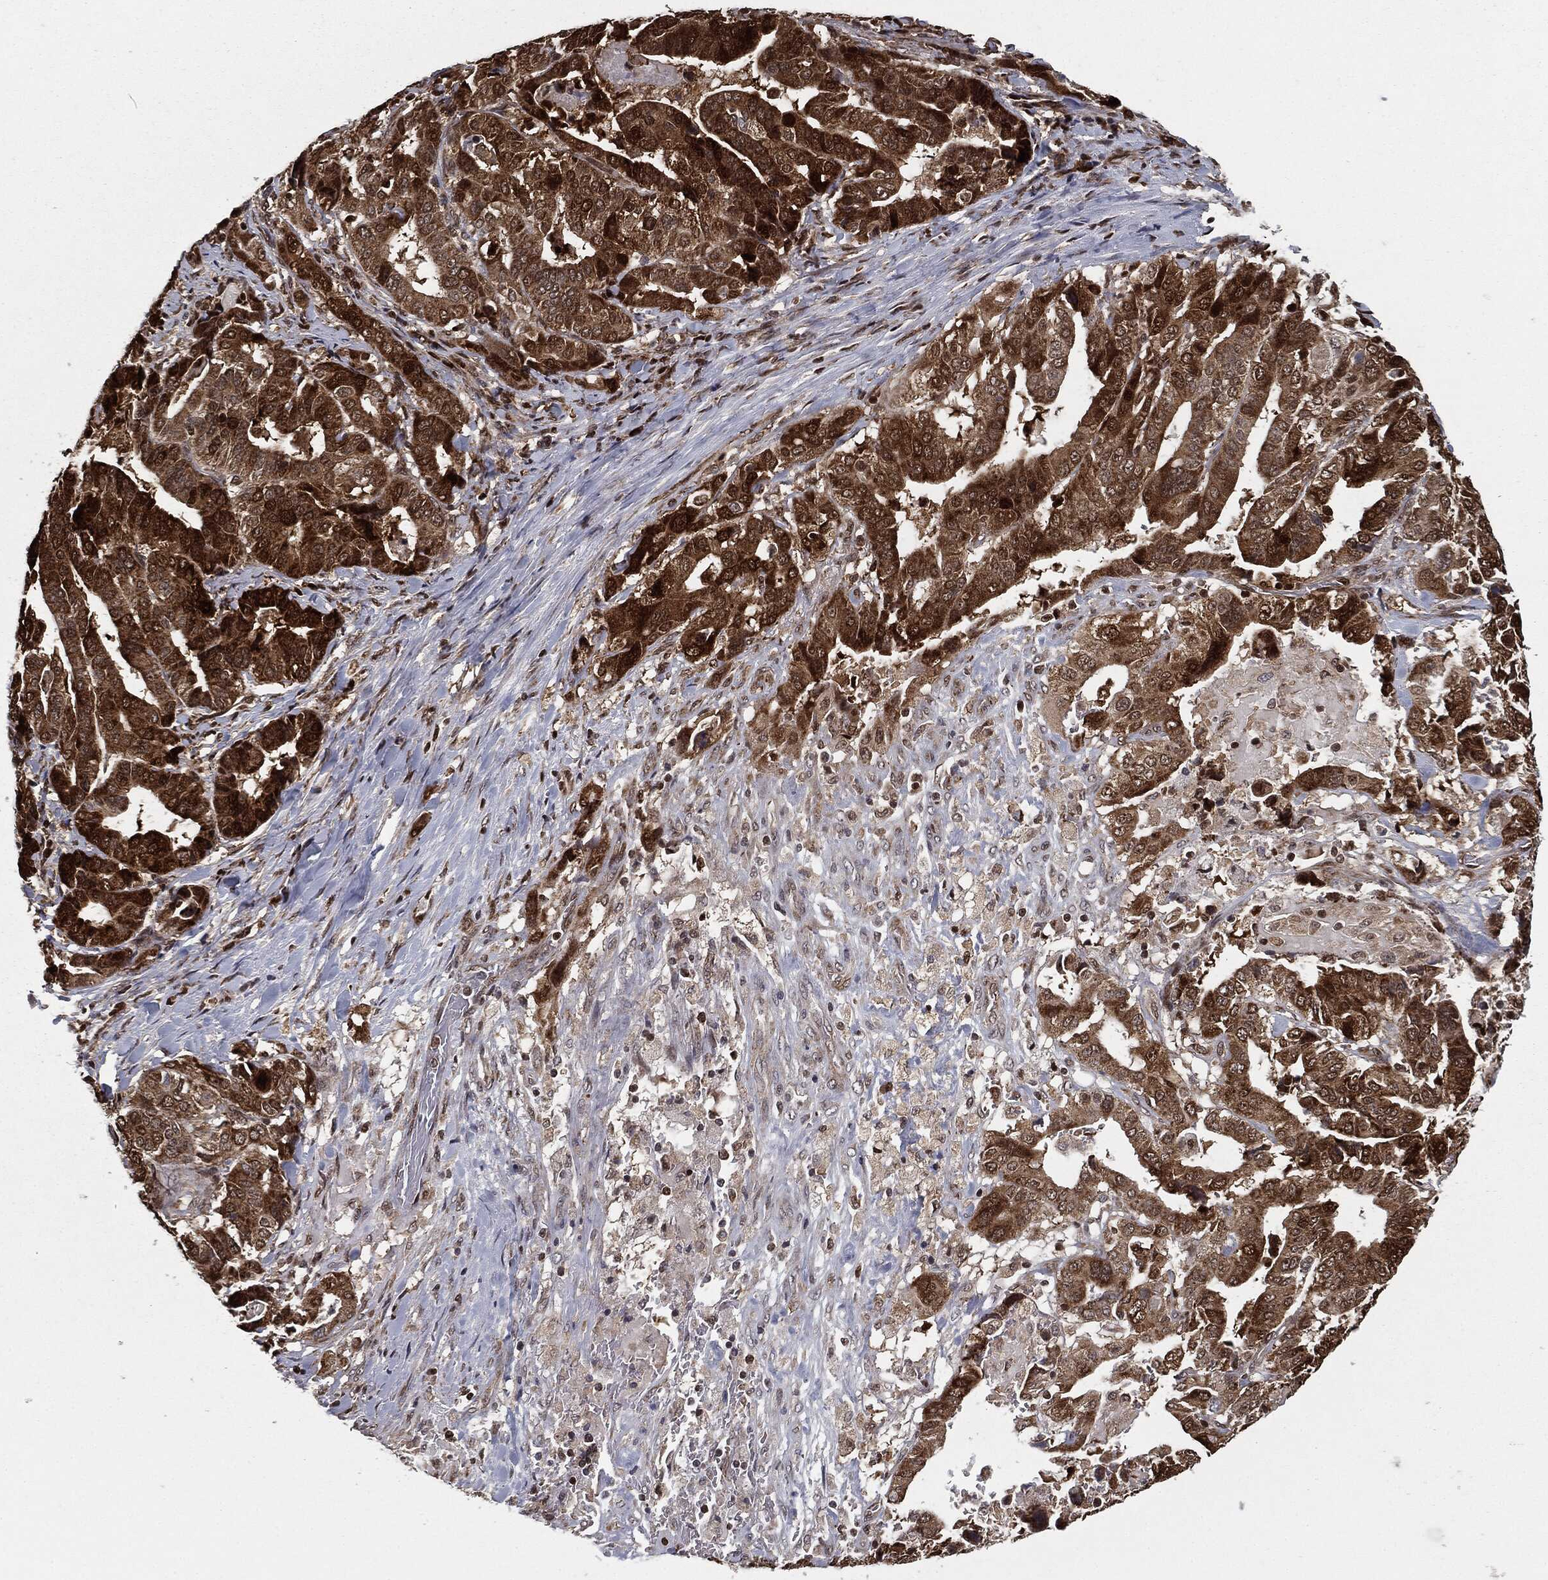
{"staining": {"intensity": "strong", "quantity": ">75%", "location": "cytoplasmic/membranous"}, "tissue": "stomach cancer", "cell_type": "Tumor cells", "image_type": "cancer", "snomed": [{"axis": "morphology", "description": "Adenocarcinoma, NOS"}, {"axis": "topography", "description": "Stomach"}], "caption": "Protein expression analysis of stomach cancer (adenocarcinoma) shows strong cytoplasmic/membranous expression in approximately >75% of tumor cells.", "gene": "CHCHD2", "patient": {"sex": "male", "age": 48}}